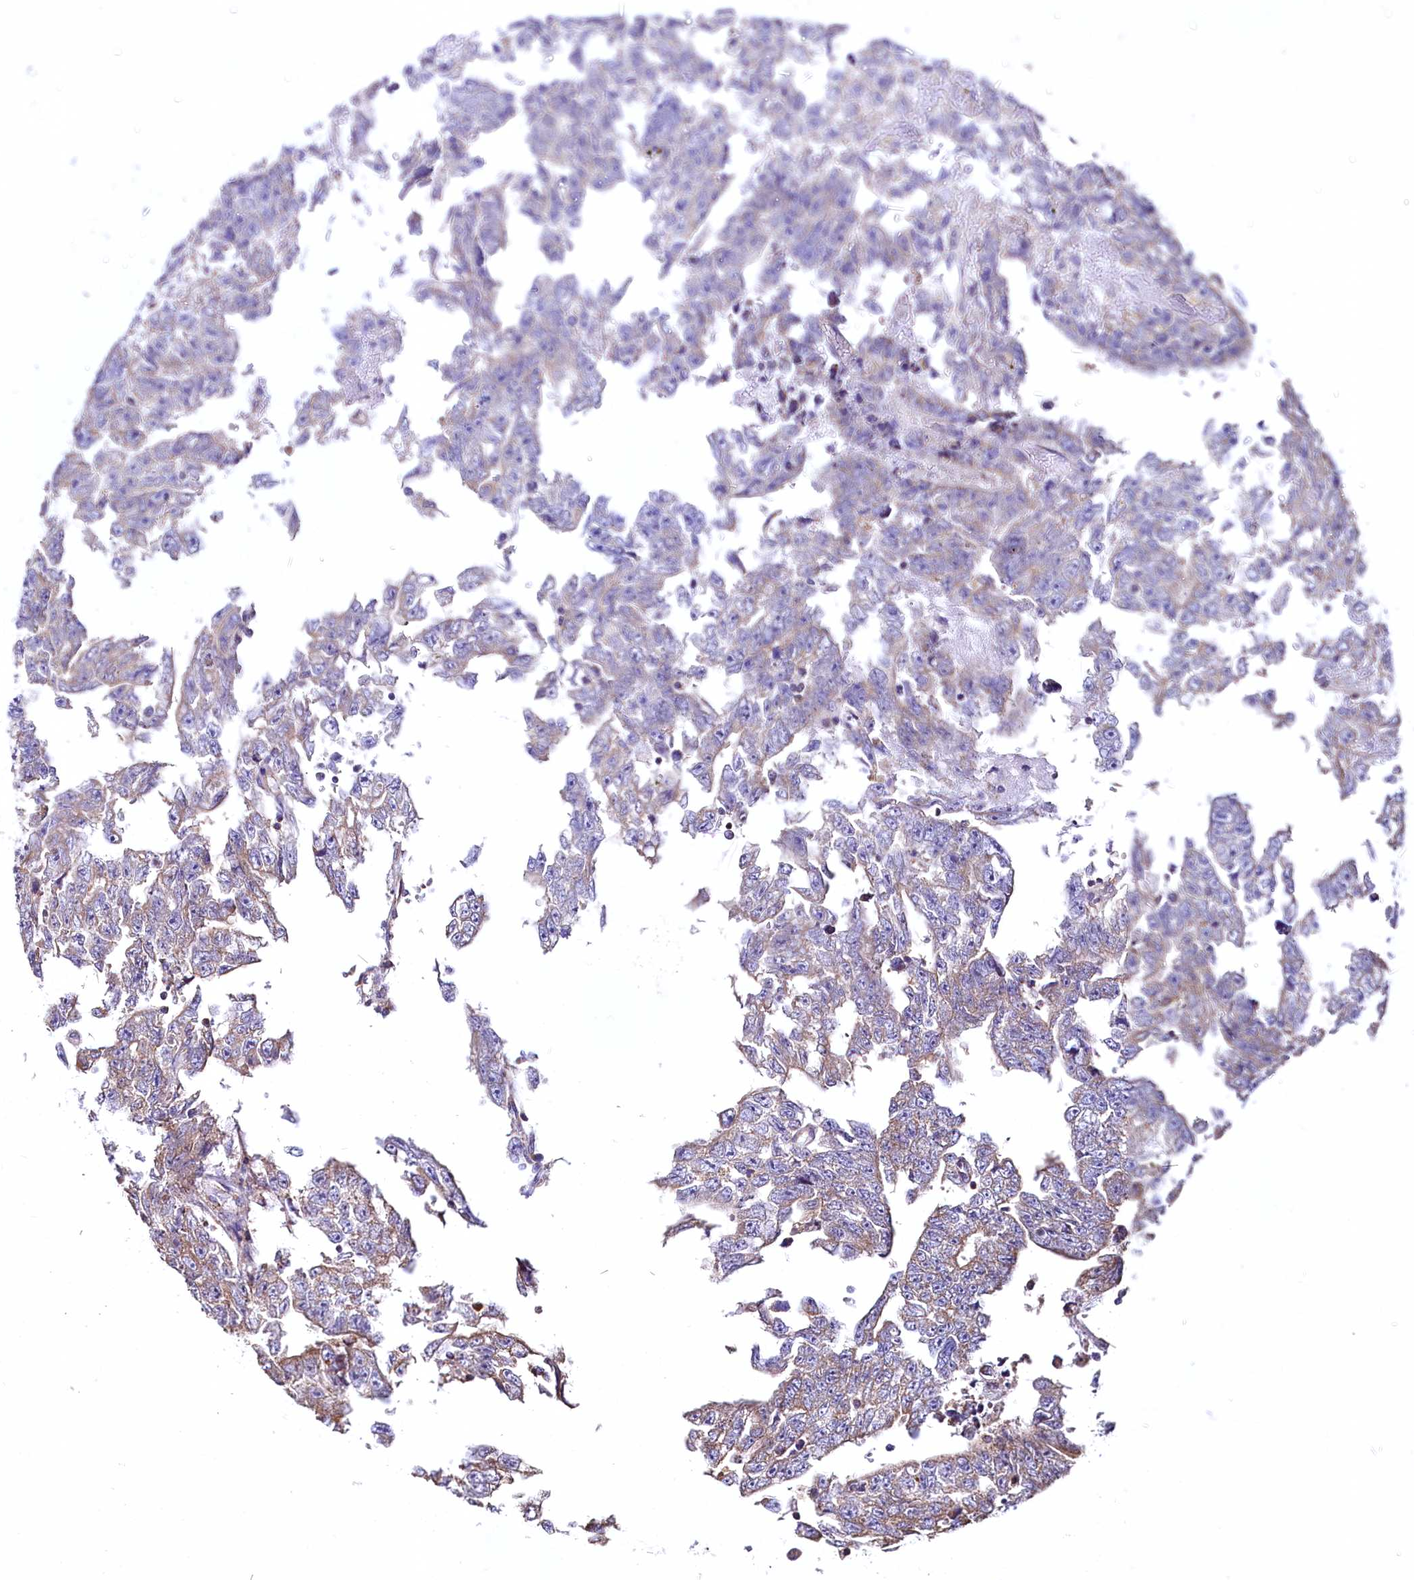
{"staining": {"intensity": "weak", "quantity": "<25%", "location": "cytoplasmic/membranous"}, "tissue": "testis cancer", "cell_type": "Tumor cells", "image_type": "cancer", "snomed": [{"axis": "morphology", "description": "Carcinoma, Embryonal, NOS"}, {"axis": "topography", "description": "Testis"}], "caption": "Tumor cells show no significant staining in embryonal carcinoma (testis).", "gene": "NUDT15", "patient": {"sex": "male", "age": 25}}